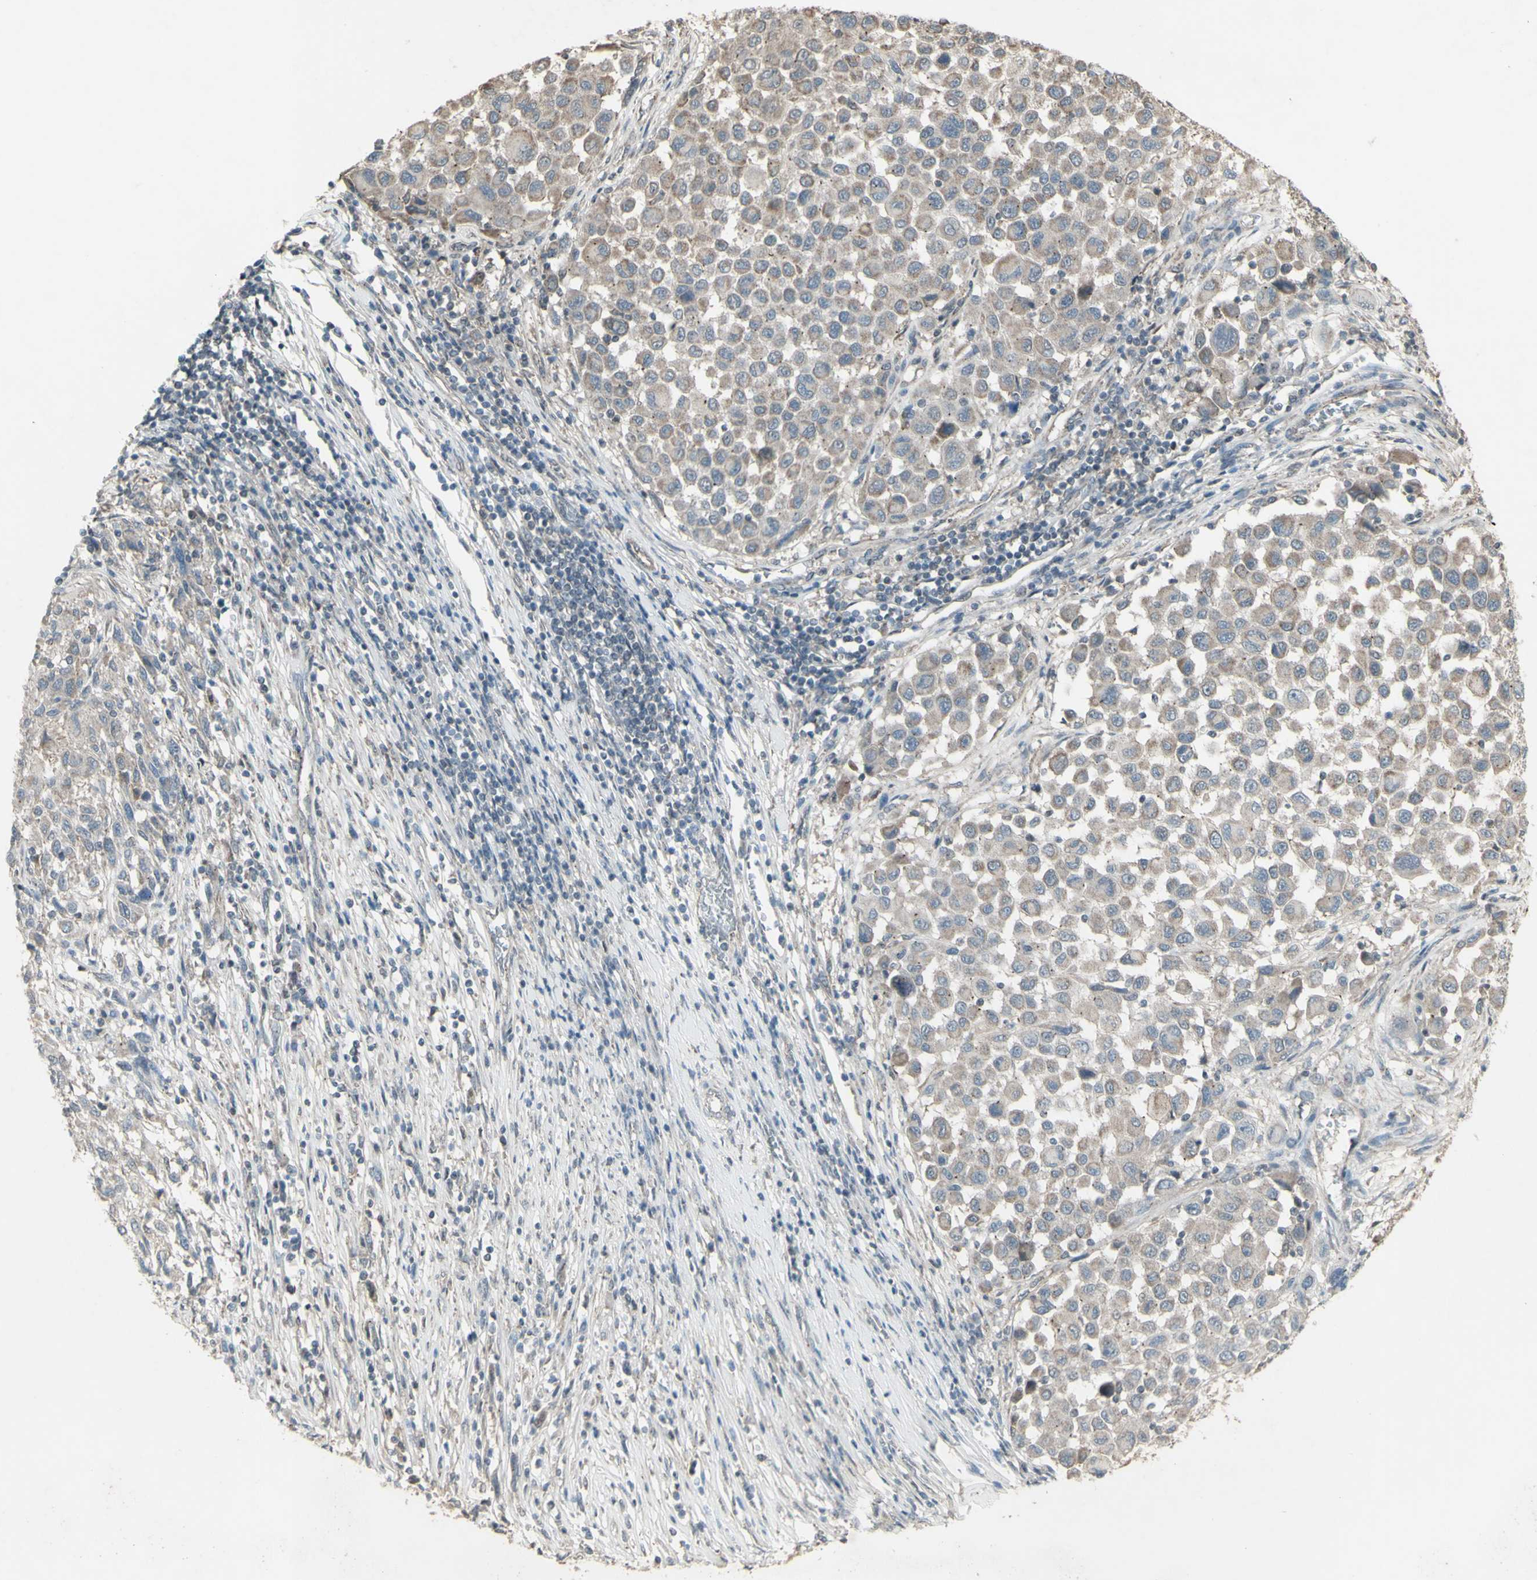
{"staining": {"intensity": "weak", "quantity": ">75%", "location": "cytoplasmic/membranous"}, "tissue": "melanoma", "cell_type": "Tumor cells", "image_type": "cancer", "snomed": [{"axis": "morphology", "description": "Malignant melanoma, Metastatic site"}, {"axis": "topography", "description": "Lymph node"}], "caption": "Malignant melanoma (metastatic site) stained with IHC shows weak cytoplasmic/membranous staining in about >75% of tumor cells.", "gene": "FXYD3", "patient": {"sex": "male", "age": 61}}